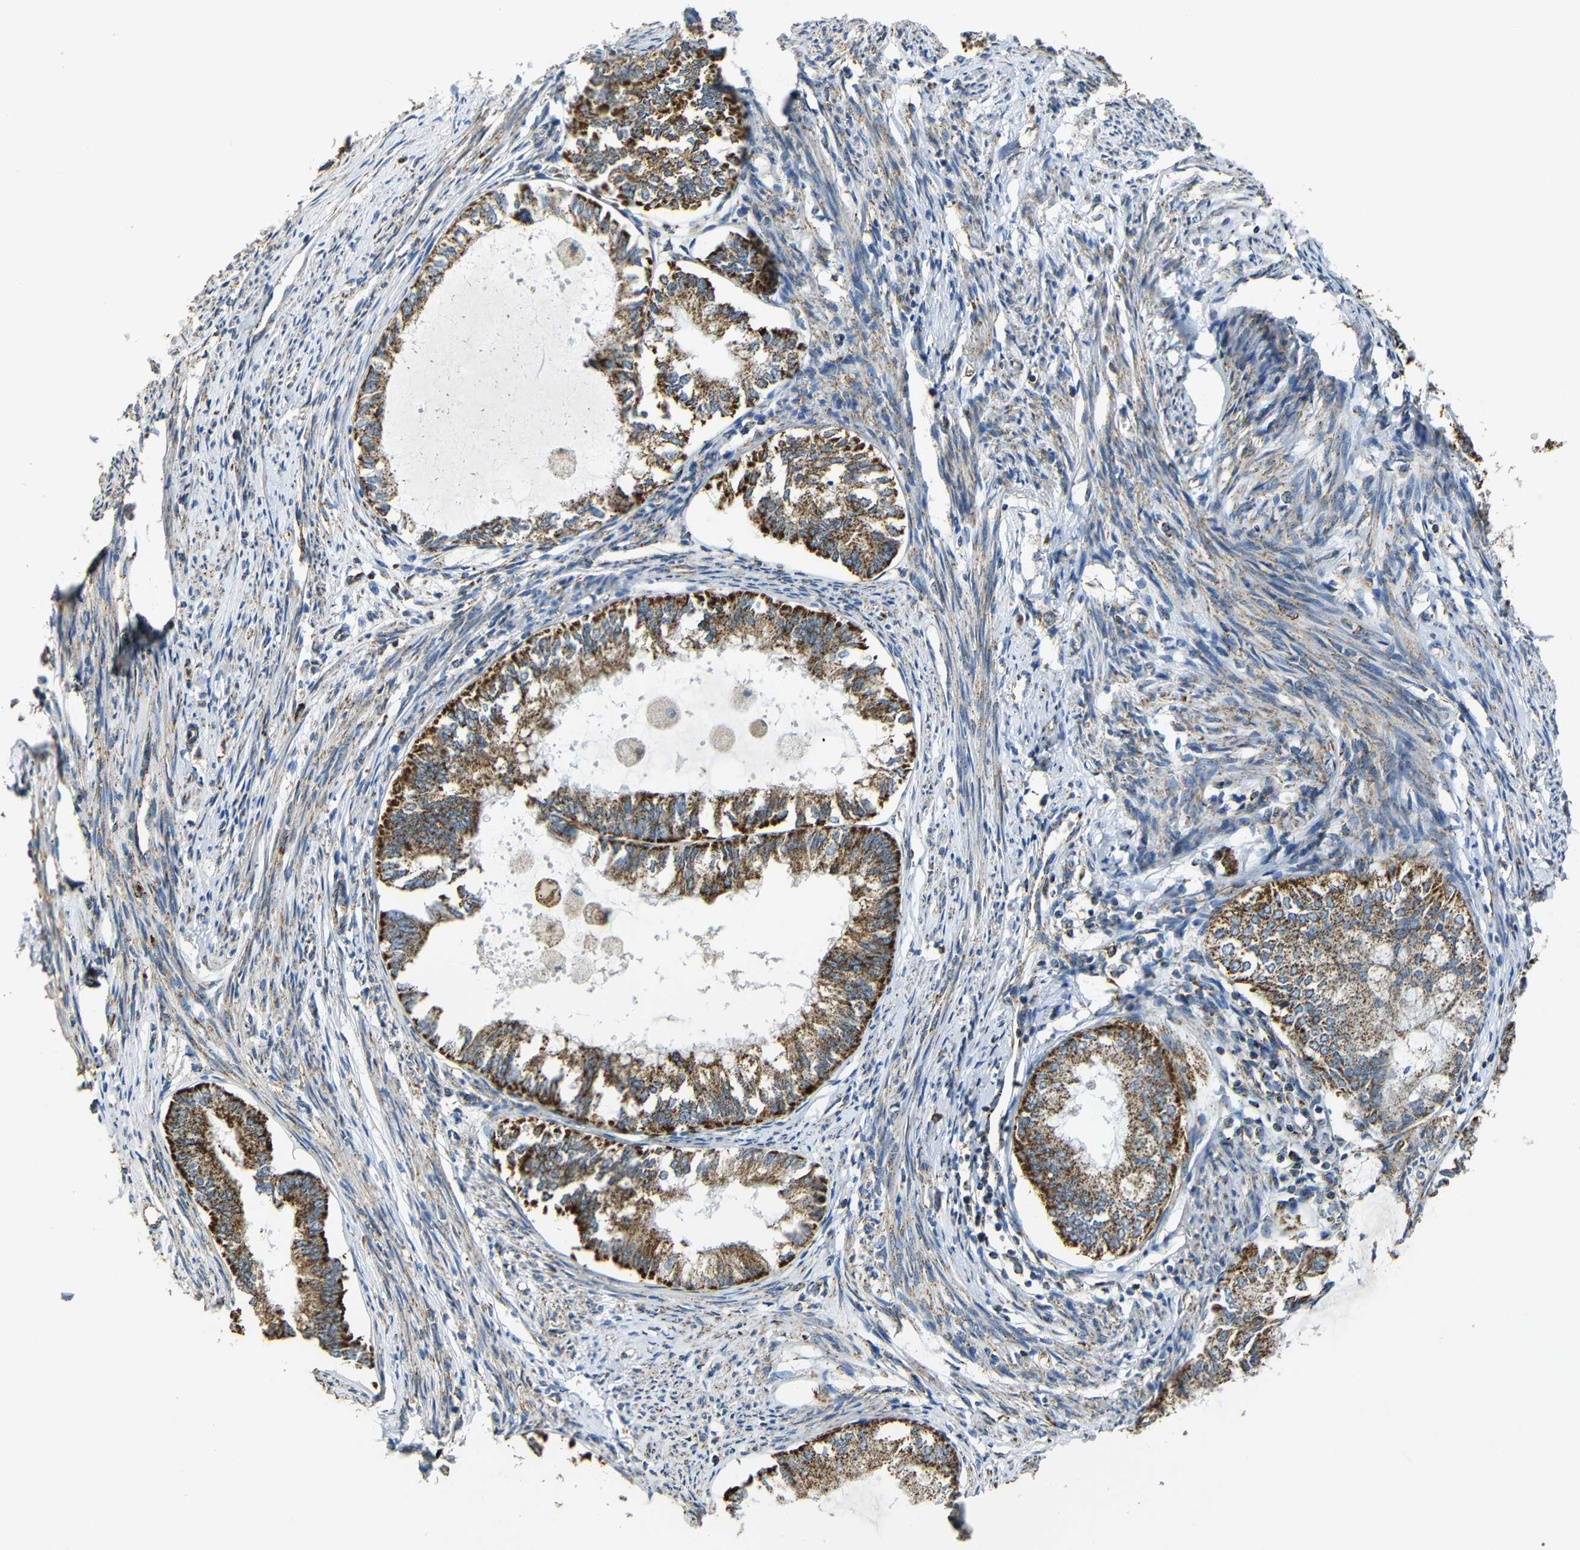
{"staining": {"intensity": "moderate", "quantity": ">75%", "location": "cytoplasmic/membranous"}, "tissue": "endometrial cancer", "cell_type": "Tumor cells", "image_type": "cancer", "snomed": [{"axis": "morphology", "description": "Adenocarcinoma, NOS"}, {"axis": "topography", "description": "Endometrium"}], "caption": "A brown stain labels moderate cytoplasmic/membranous positivity of a protein in endometrial cancer tumor cells.", "gene": "NR3C2", "patient": {"sex": "female", "age": 86}}